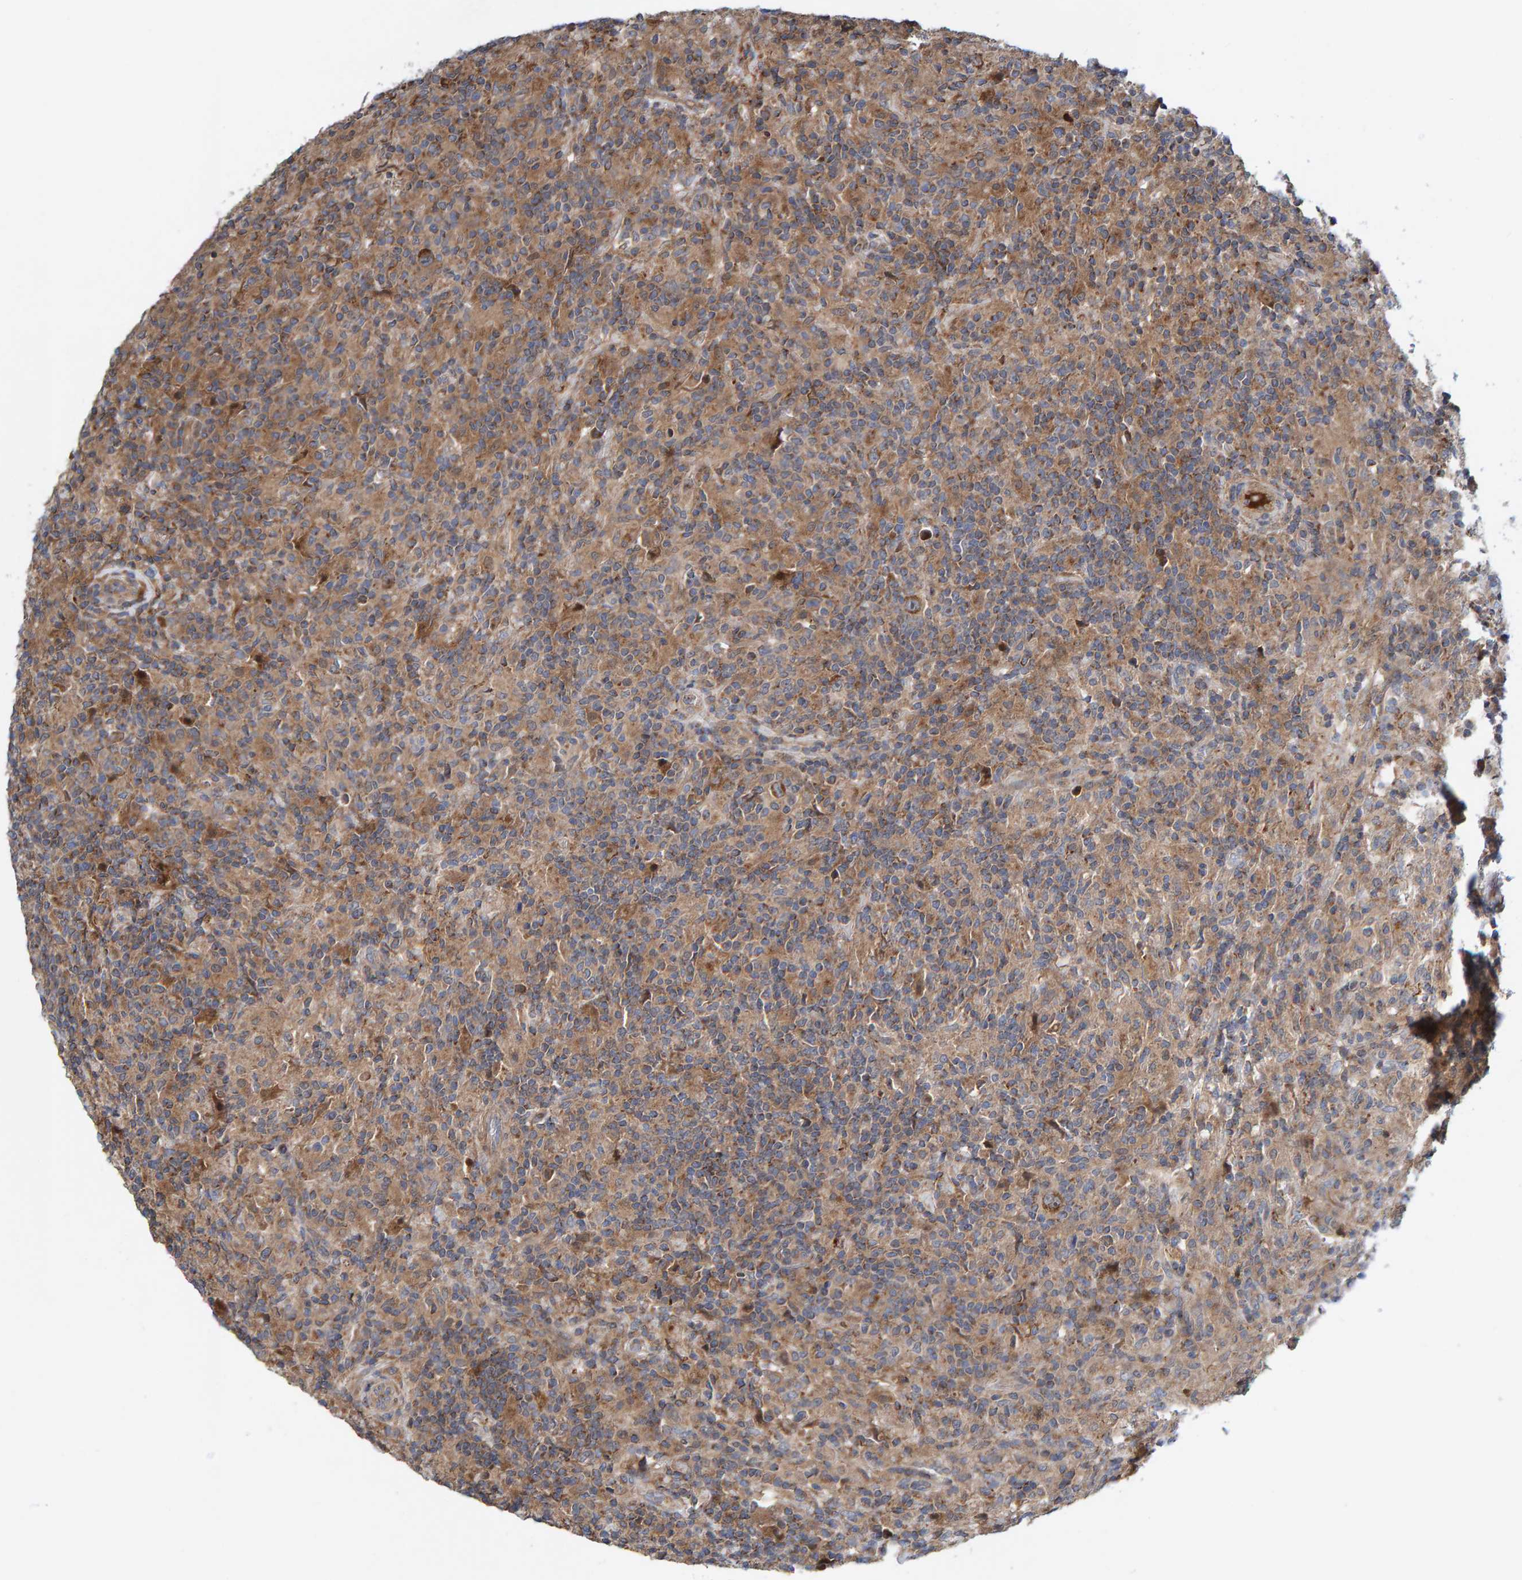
{"staining": {"intensity": "moderate", "quantity": ">75%", "location": "cytoplasmic/membranous"}, "tissue": "lymphoma", "cell_type": "Tumor cells", "image_type": "cancer", "snomed": [{"axis": "morphology", "description": "Hodgkin's disease, NOS"}, {"axis": "topography", "description": "Lymph node"}], "caption": "Moderate cytoplasmic/membranous protein staining is seen in about >75% of tumor cells in lymphoma.", "gene": "KIAA0753", "patient": {"sex": "male", "age": 70}}